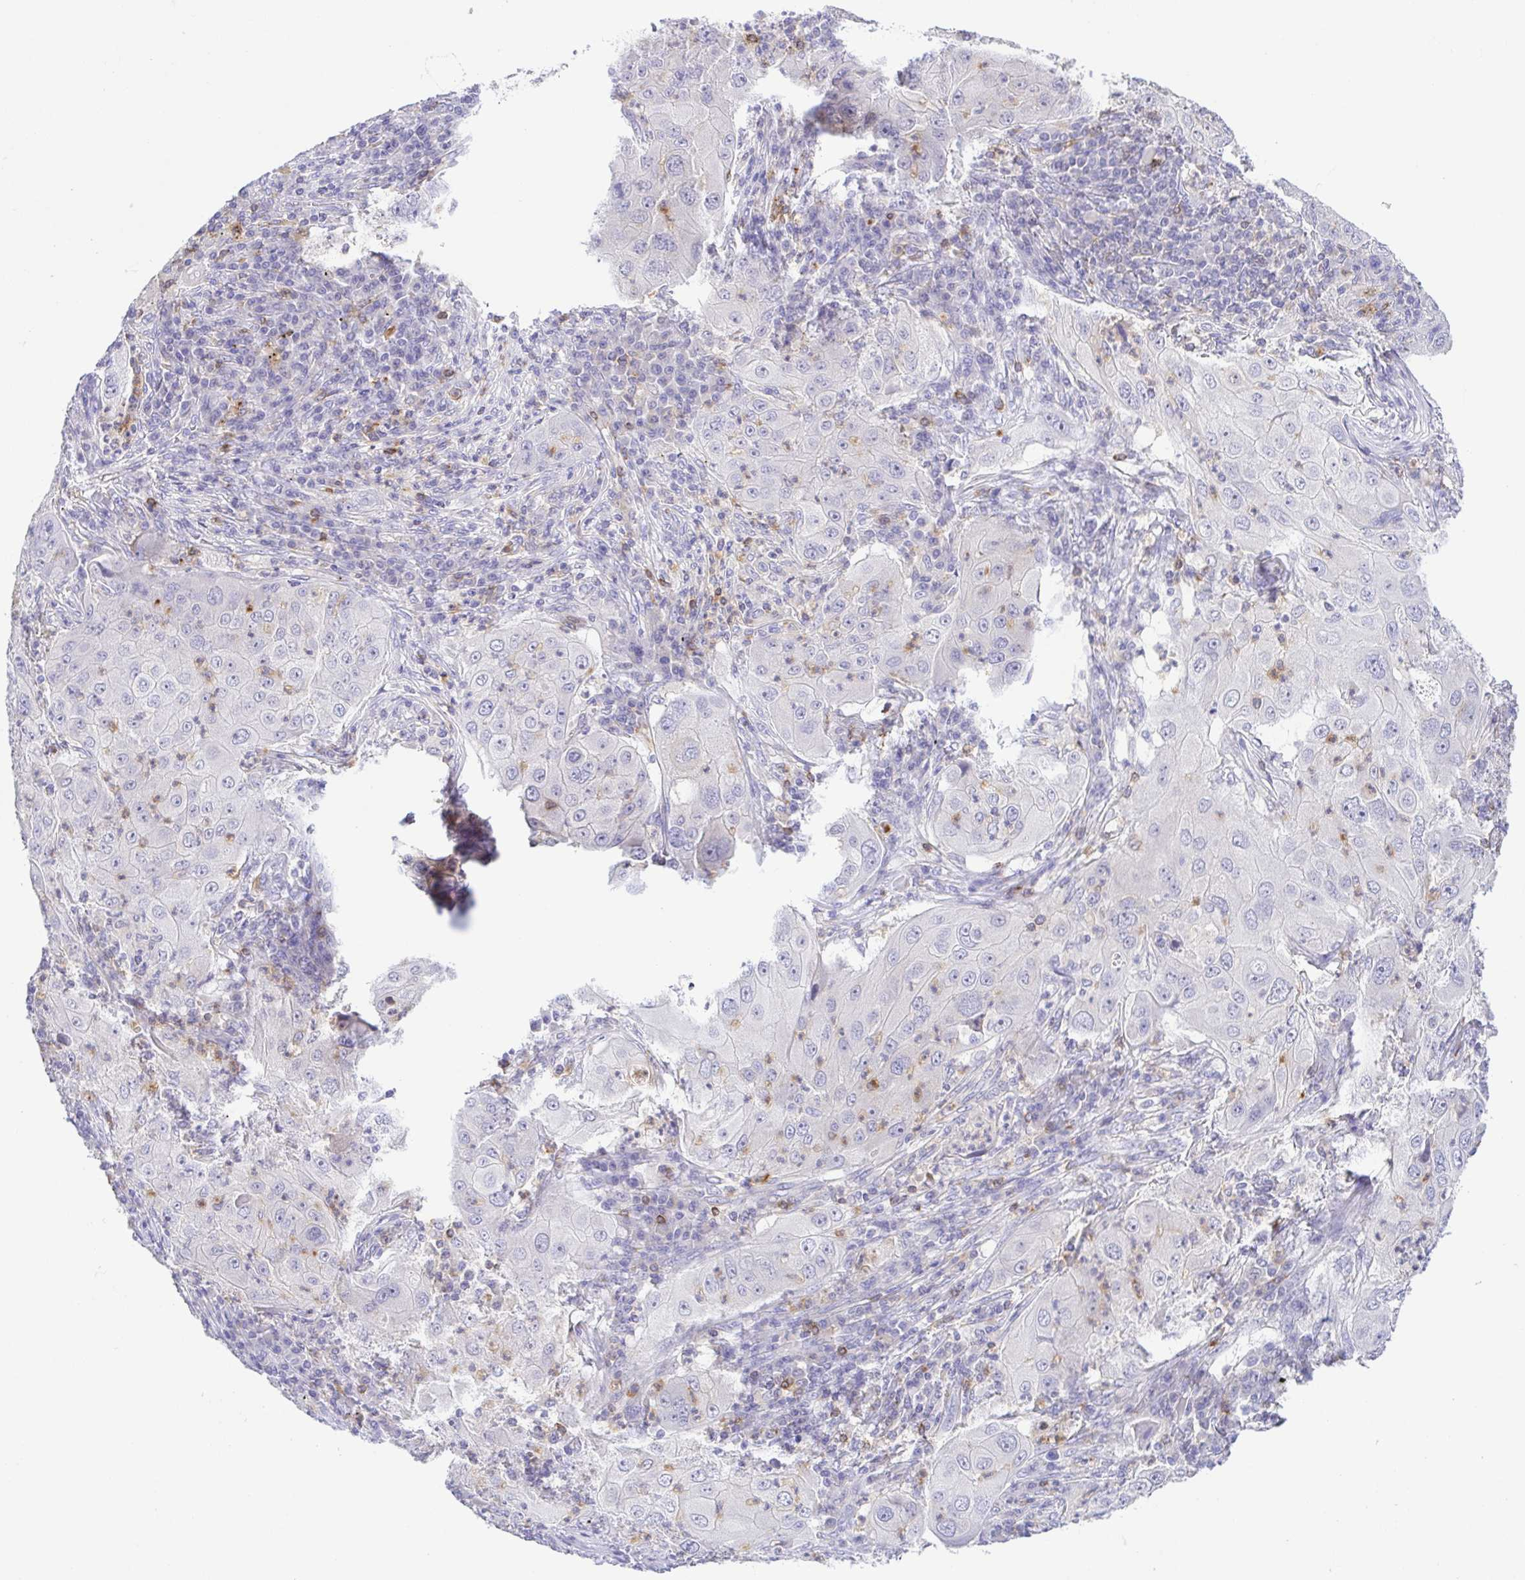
{"staining": {"intensity": "negative", "quantity": "none", "location": "none"}, "tissue": "lung cancer", "cell_type": "Tumor cells", "image_type": "cancer", "snomed": [{"axis": "morphology", "description": "Squamous cell carcinoma, NOS"}, {"axis": "topography", "description": "Lung"}], "caption": "Tumor cells are negative for protein expression in human squamous cell carcinoma (lung).", "gene": "PGLYRP1", "patient": {"sex": "female", "age": 59}}